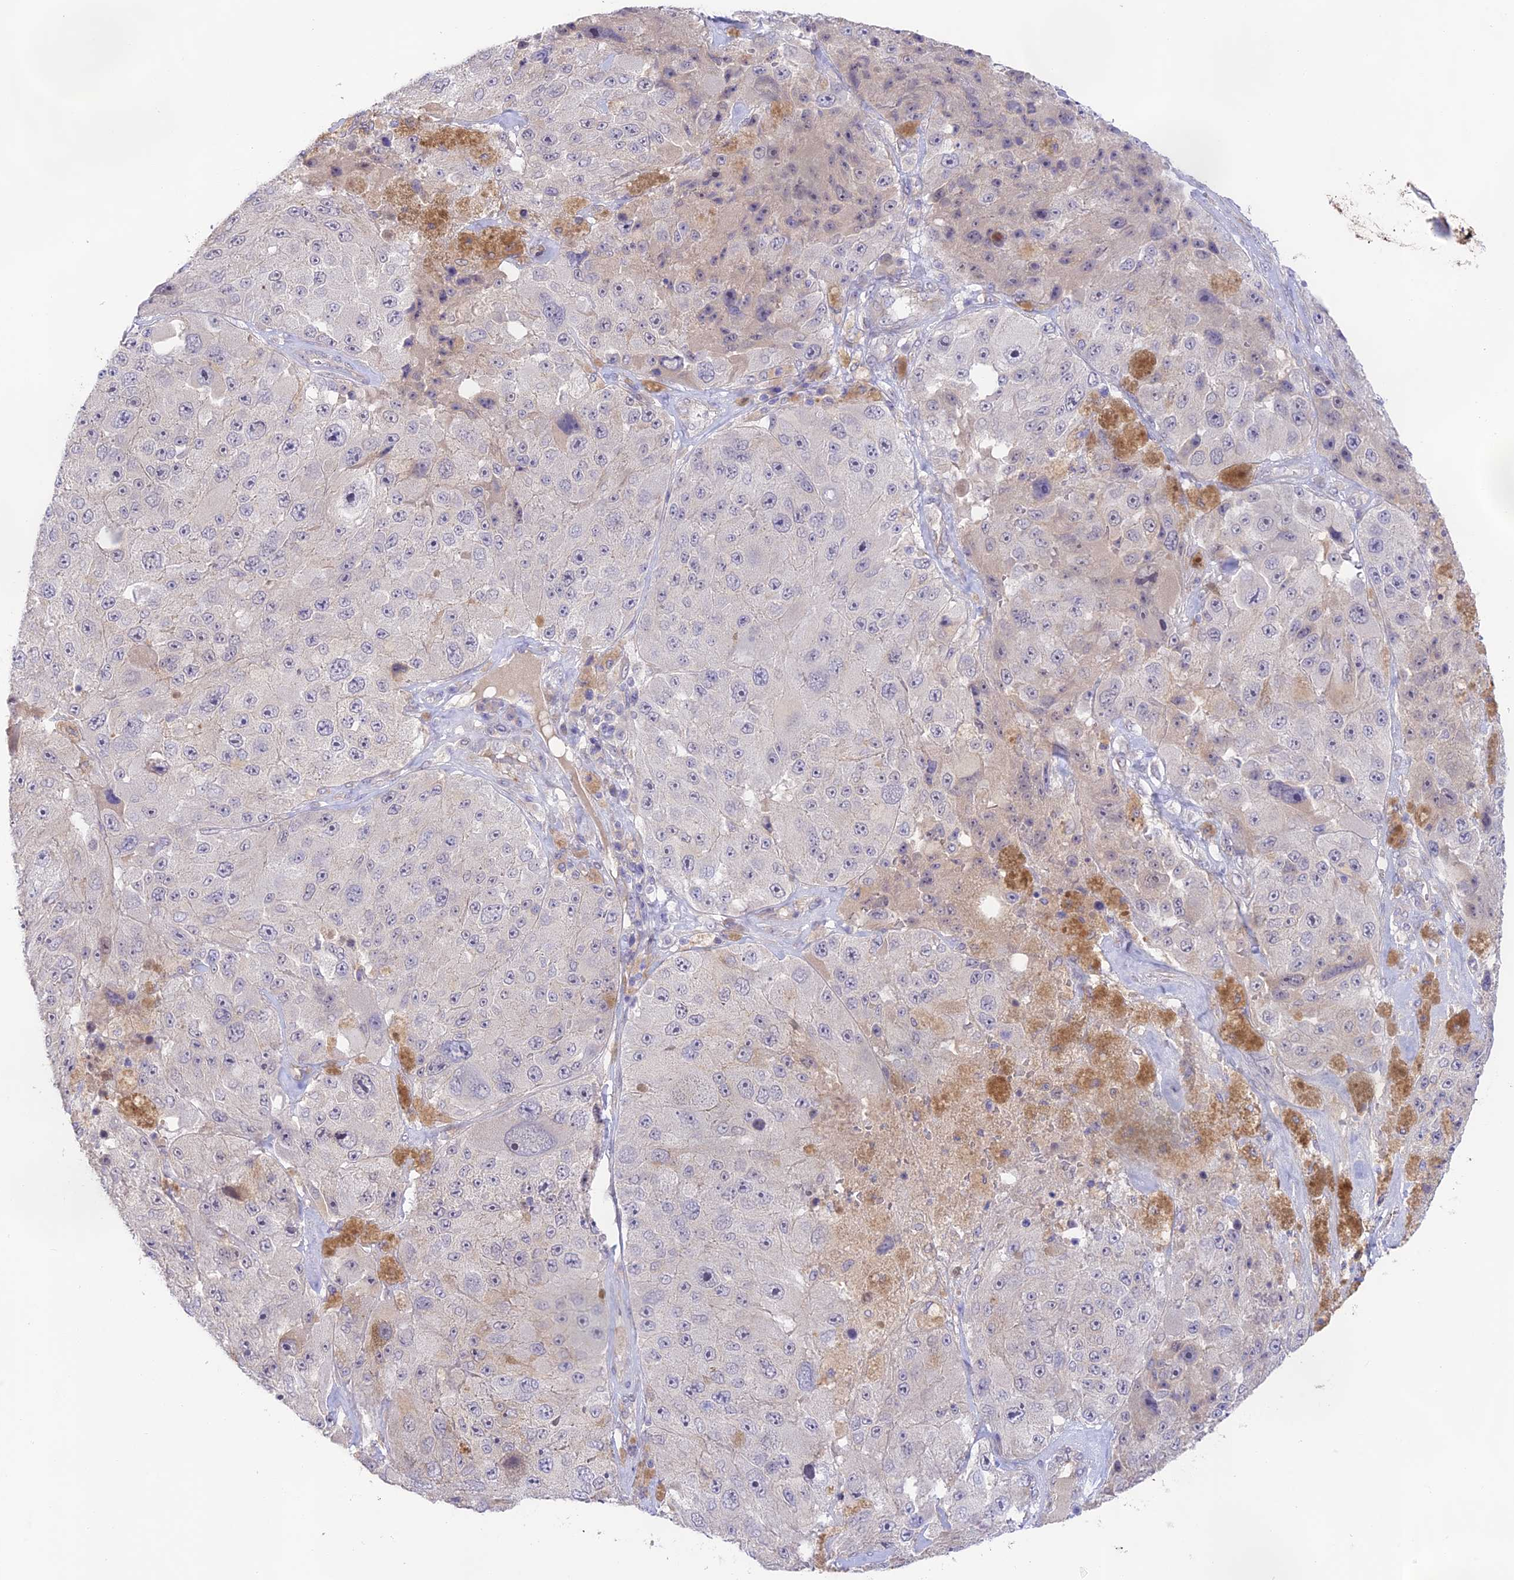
{"staining": {"intensity": "negative", "quantity": "none", "location": "none"}, "tissue": "melanoma", "cell_type": "Tumor cells", "image_type": "cancer", "snomed": [{"axis": "morphology", "description": "Malignant melanoma, Metastatic site"}, {"axis": "topography", "description": "Lymph node"}], "caption": "Immunohistochemistry histopathology image of malignant melanoma (metastatic site) stained for a protein (brown), which demonstrates no expression in tumor cells. (DAB immunohistochemistry, high magnification).", "gene": "CAMSAP3", "patient": {"sex": "male", "age": 62}}